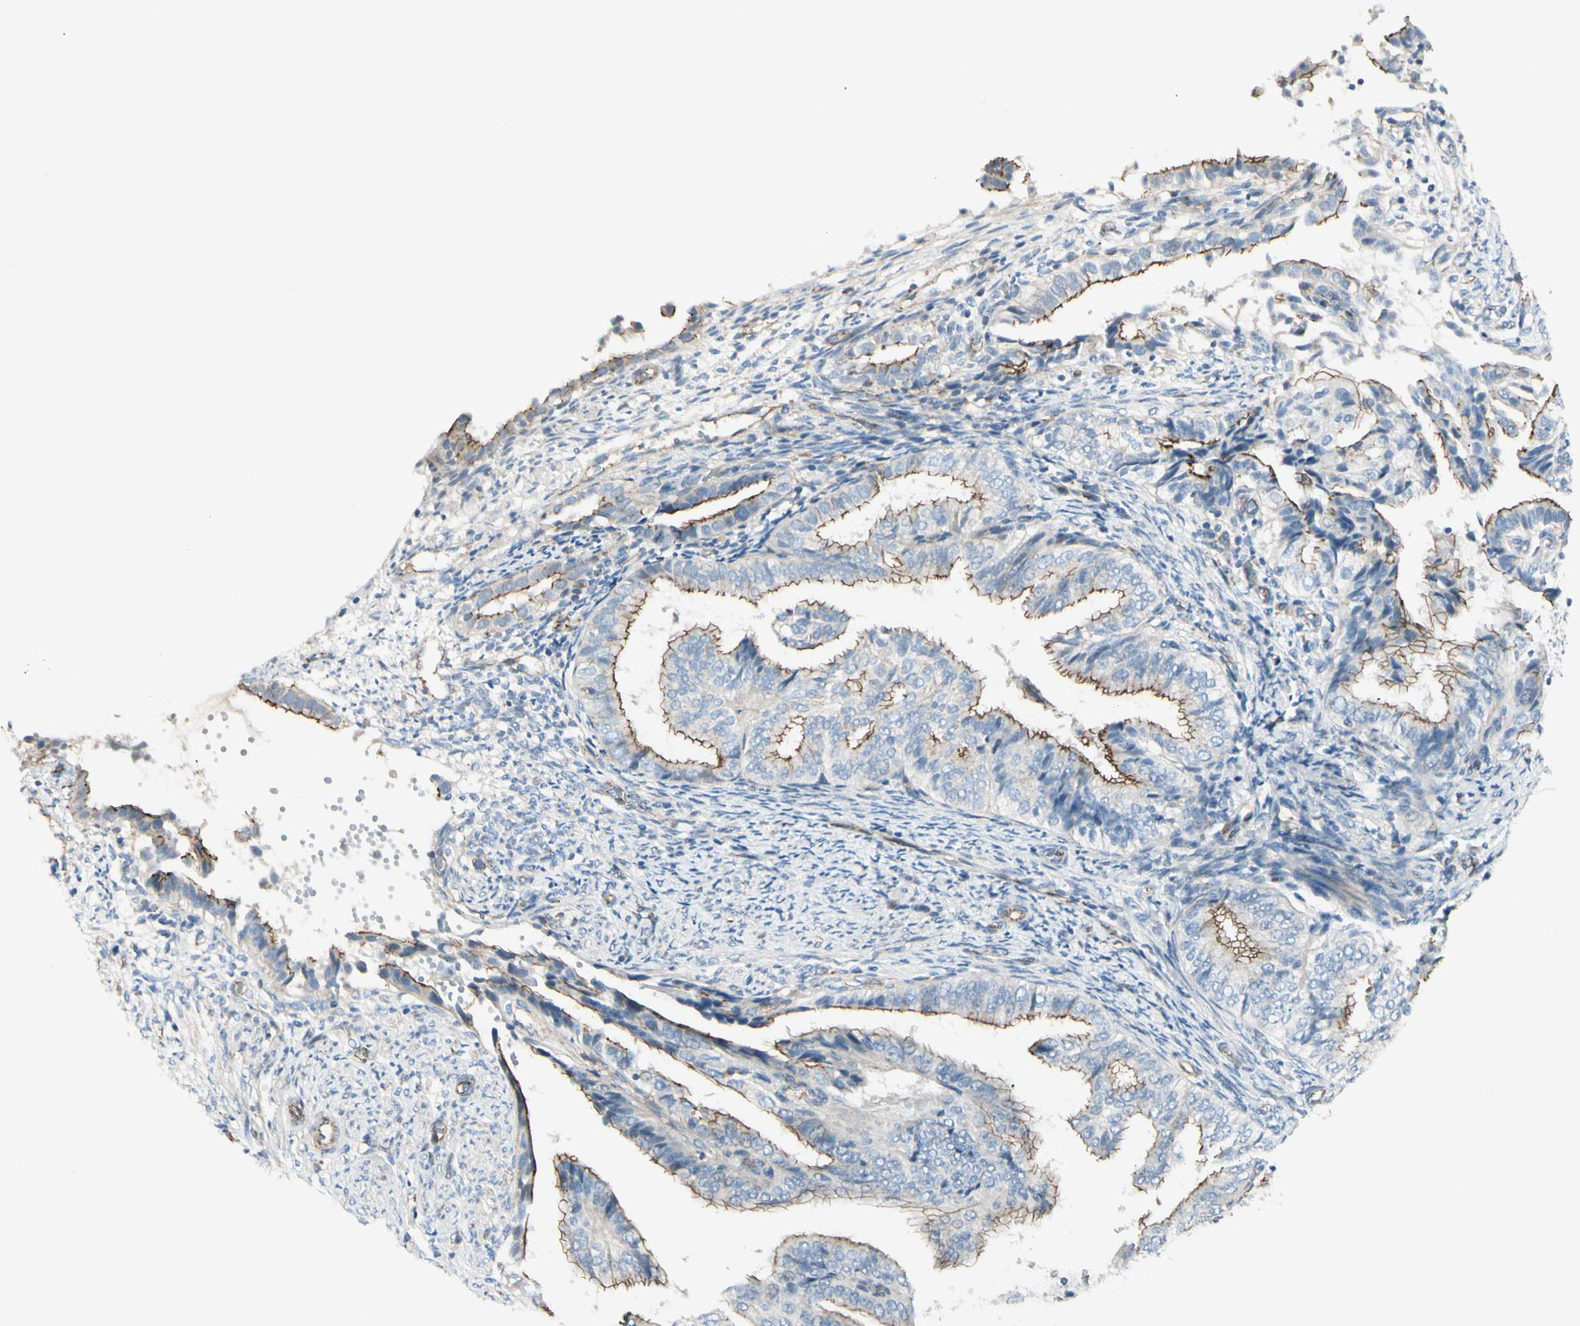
{"staining": {"intensity": "moderate", "quantity": "25%-75%", "location": "cytoplasmic/membranous"}, "tissue": "endometrial cancer", "cell_type": "Tumor cells", "image_type": "cancer", "snomed": [{"axis": "morphology", "description": "Adenocarcinoma, NOS"}, {"axis": "topography", "description": "Endometrium"}], "caption": "Immunohistochemistry (IHC) staining of endometrial adenocarcinoma, which reveals medium levels of moderate cytoplasmic/membranous positivity in approximately 25%-75% of tumor cells indicating moderate cytoplasmic/membranous protein positivity. The staining was performed using DAB (brown) for protein detection and nuclei were counterstained in hematoxylin (blue).", "gene": "TJP1", "patient": {"sex": "female", "age": 58}}